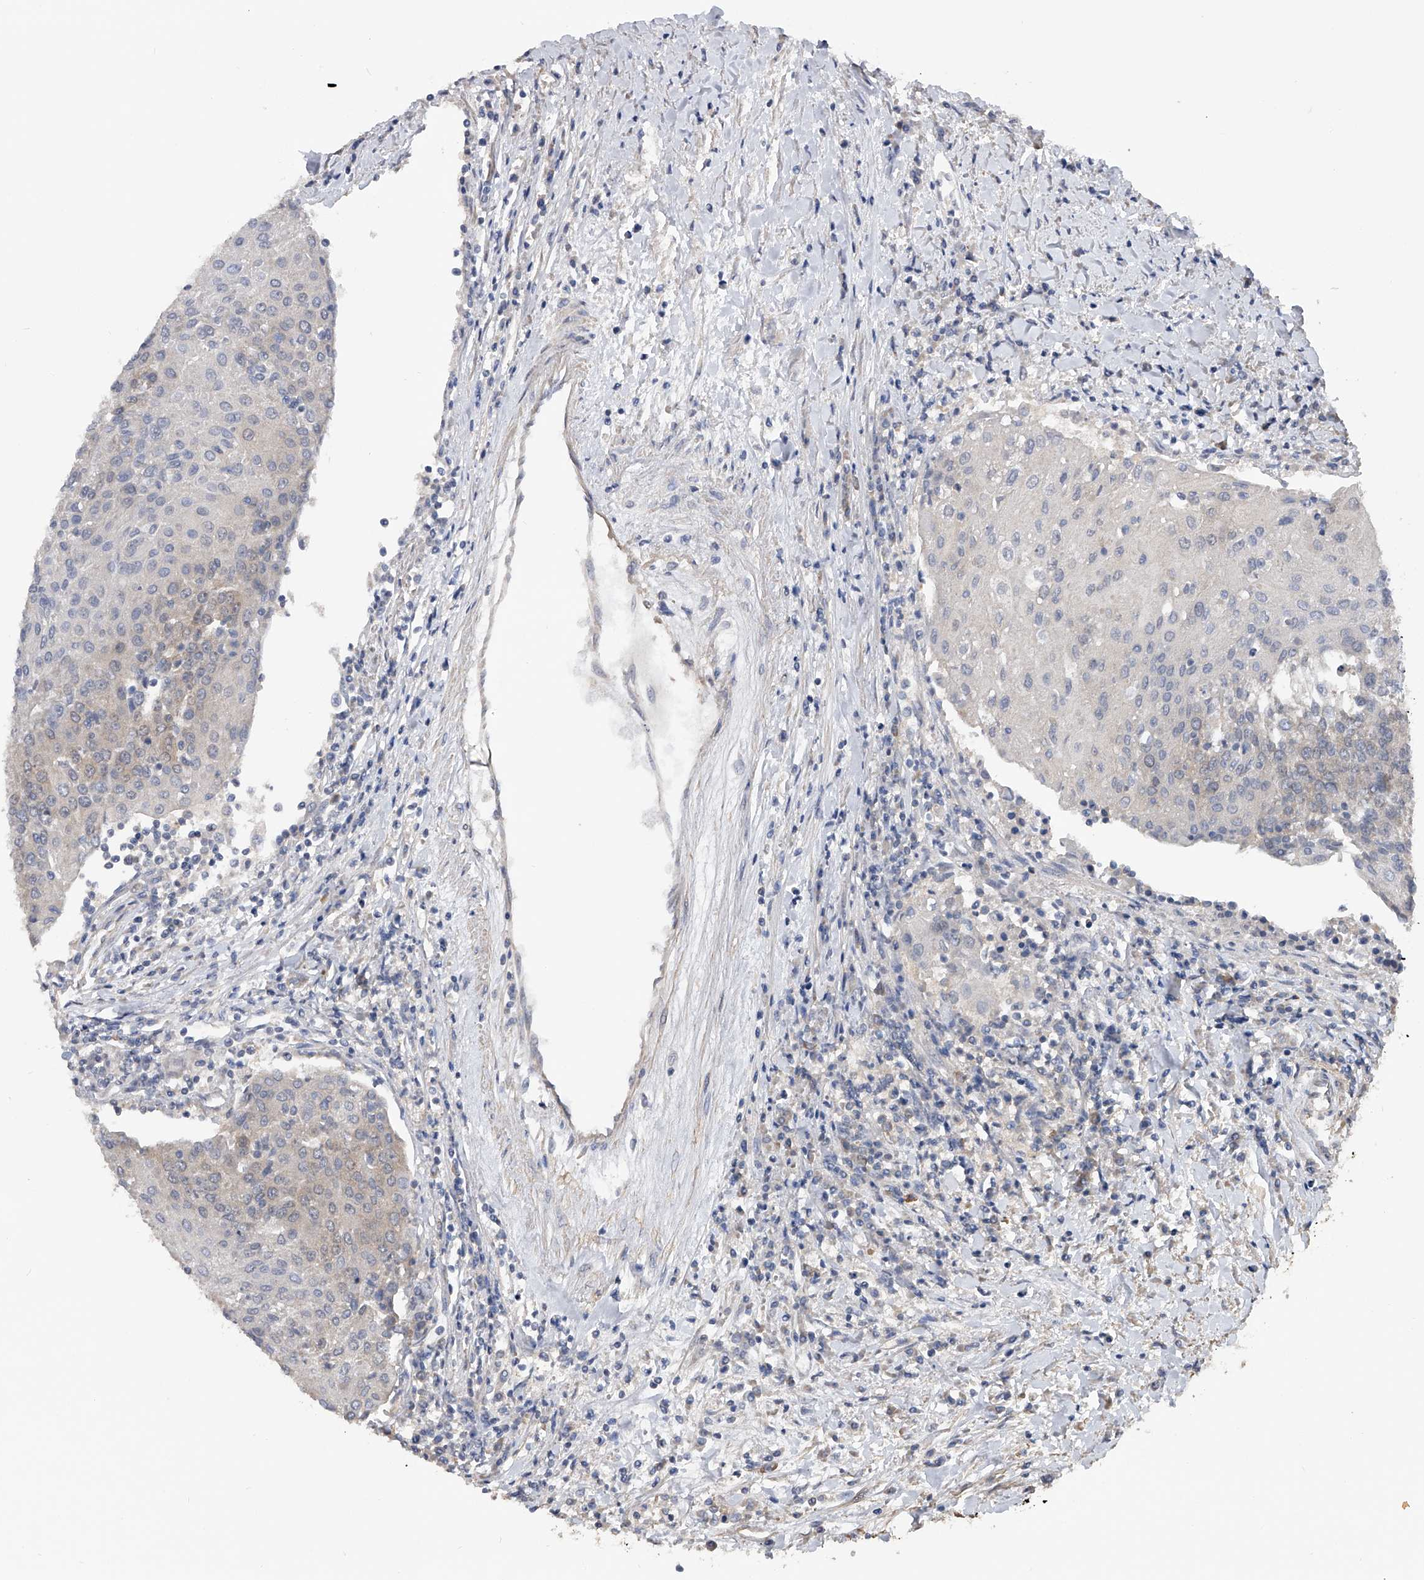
{"staining": {"intensity": "negative", "quantity": "none", "location": "none"}, "tissue": "urothelial cancer", "cell_type": "Tumor cells", "image_type": "cancer", "snomed": [{"axis": "morphology", "description": "Urothelial carcinoma, High grade"}, {"axis": "topography", "description": "Urinary bladder"}], "caption": "High-grade urothelial carcinoma was stained to show a protein in brown. There is no significant expression in tumor cells. Nuclei are stained in blue.", "gene": "CFAP298", "patient": {"sex": "female", "age": 85}}